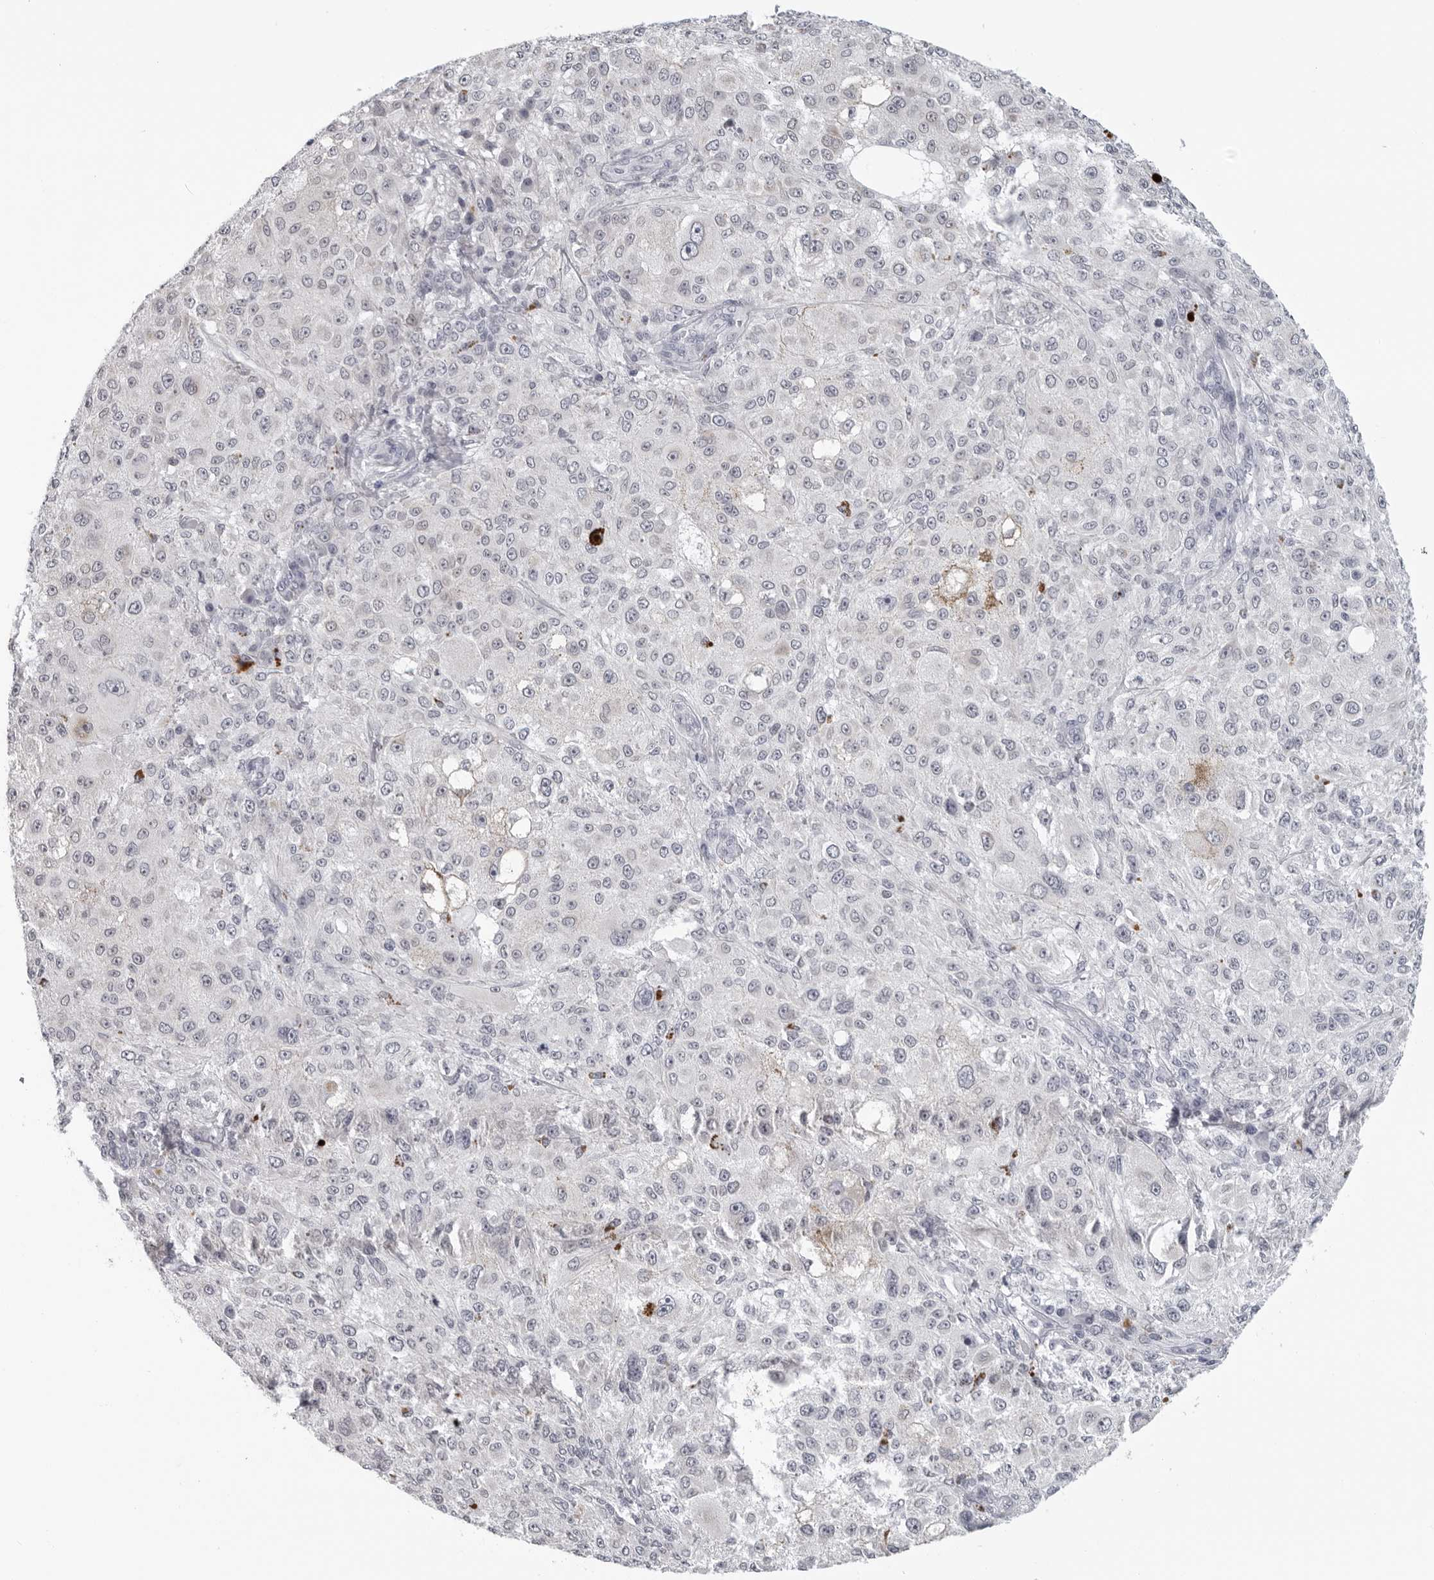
{"staining": {"intensity": "negative", "quantity": "none", "location": "none"}, "tissue": "melanoma", "cell_type": "Tumor cells", "image_type": "cancer", "snomed": [{"axis": "morphology", "description": "Necrosis, NOS"}, {"axis": "morphology", "description": "Malignant melanoma, NOS"}, {"axis": "topography", "description": "Skin"}], "caption": "Immunohistochemical staining of human melanoma exhibits no significant expression in tumor cells.", "gene": "OPLAH", "patient": {"sex": "female", "age": 87}}